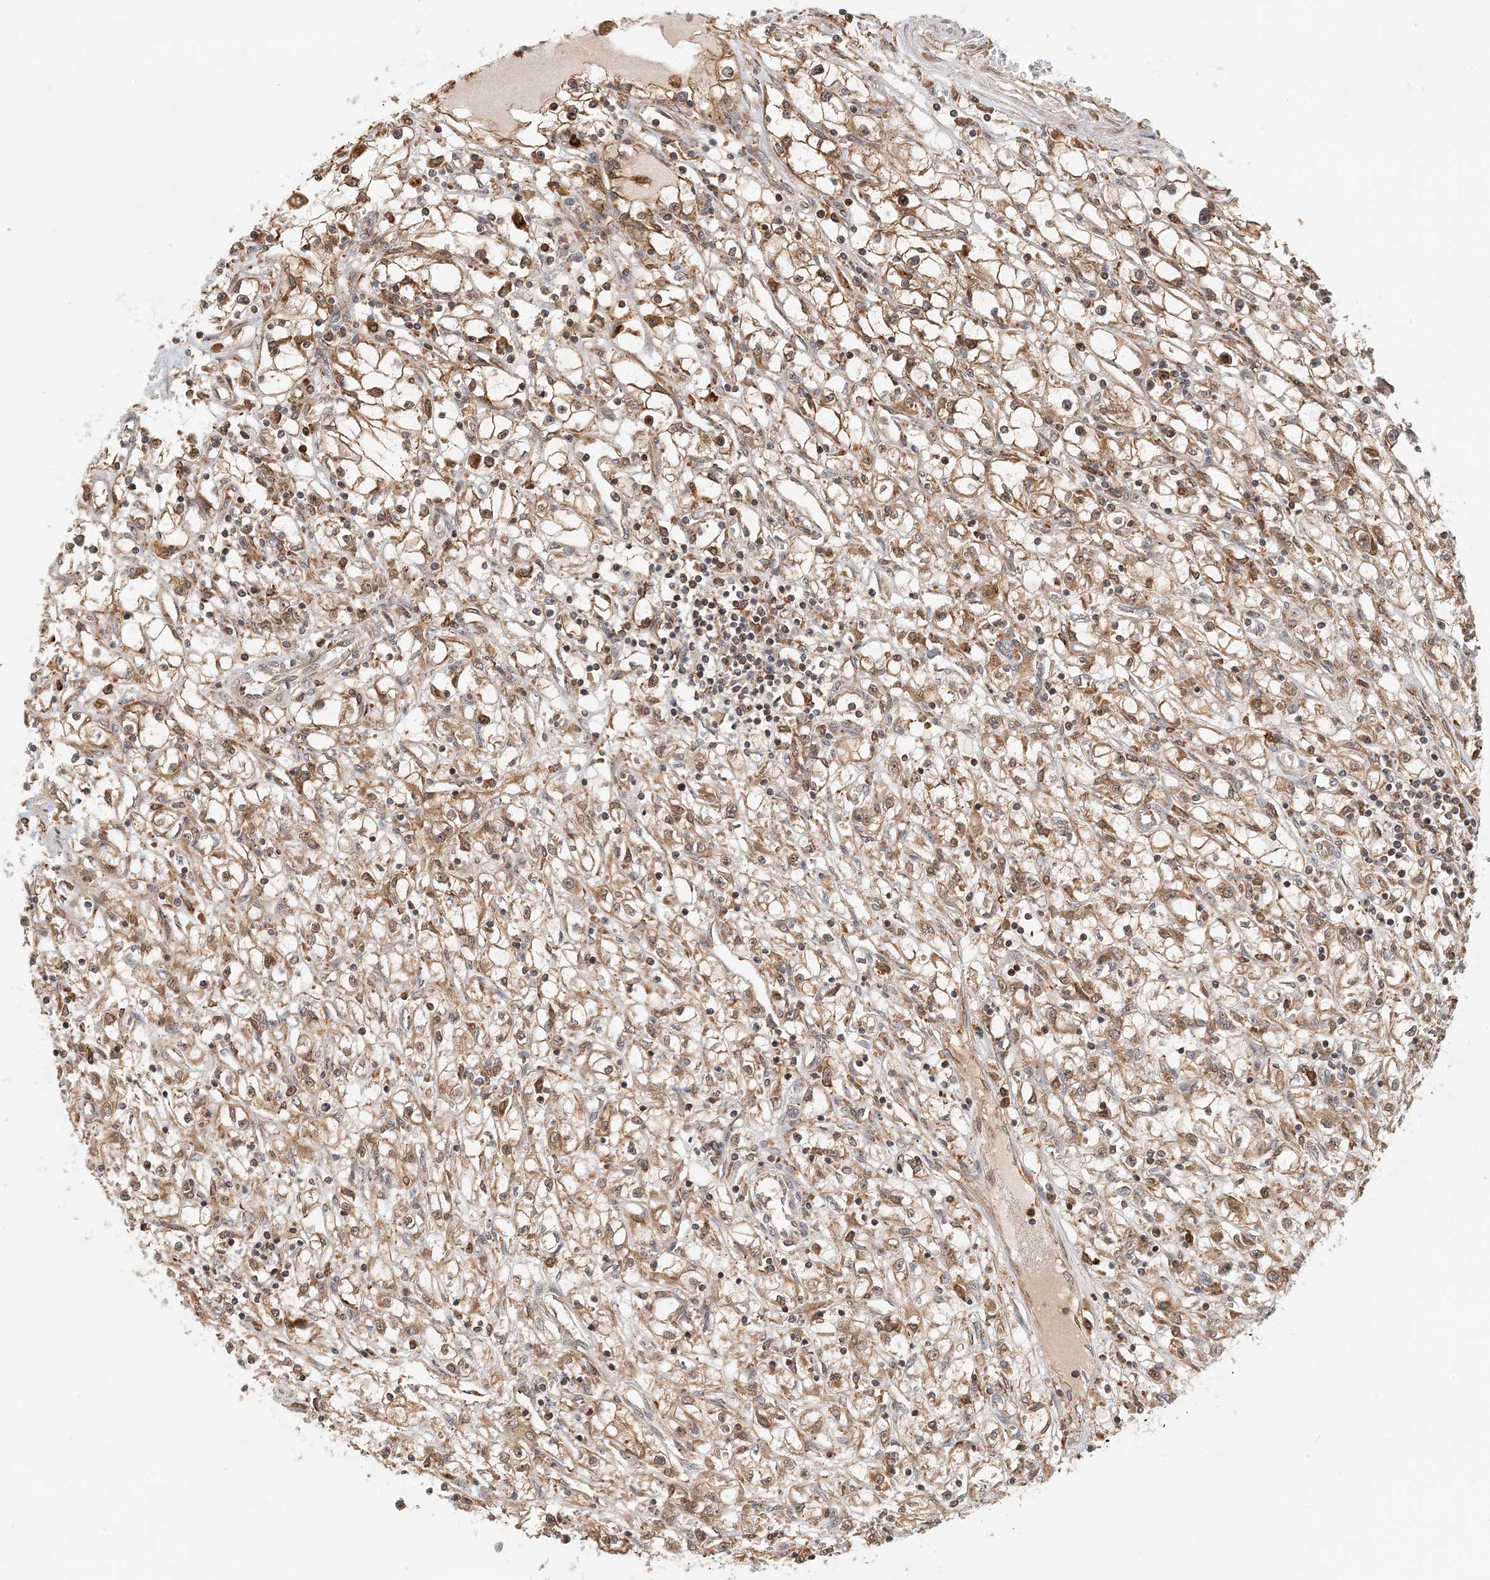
{"staining": {"intensity": "moderate", "quantity": ">75%", "location": "cytoplasmic/membranous"}, "tissue": "renal cancer", "cell_type": "Tumor cells", "image_type": "cancer", "snomed": [{"axis": "morphology", "description": "Adenocarcinoma, NOS"}, {"axis": "topography", "description": "Kidney"}], "caption": "Immunohistochemical staining of human renal cancer (adenocarcinoma) demonstrates medium levels of moderate cytoplasmic/membranous positivity in about >75% of tumor cells.", "gene": "HNMT", "patient": {"sex": "male", "age": 56}}